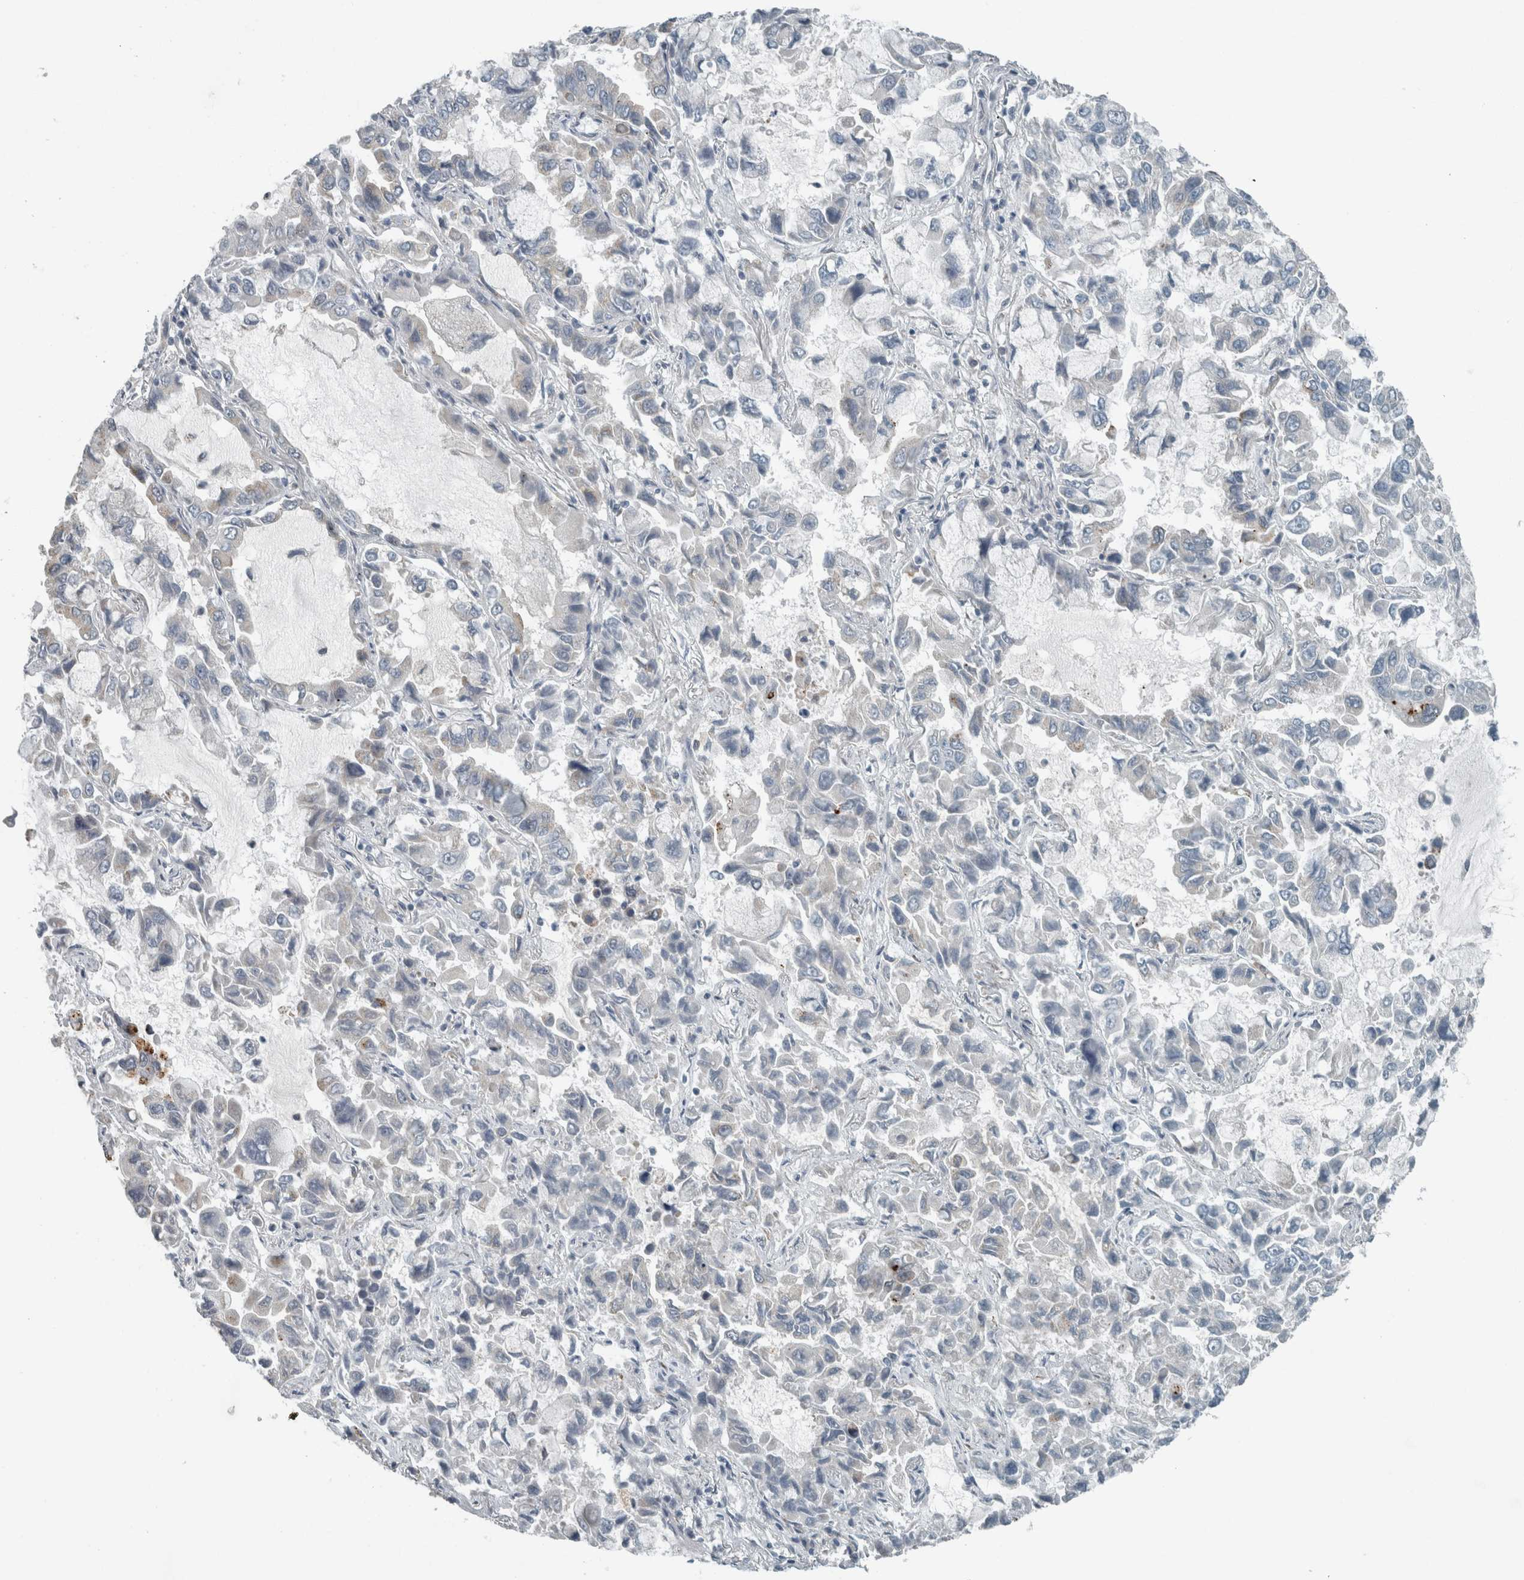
{"staining": {"intensity": "negative", "quantity": "none", "location": "none"}, "tissue": "lung cancer", "cell_type": "Tumor cells", "image_type": "cancer", "snomed": [{"axis": "morphology", "description": "Adenocarcinoma, NOS"}, {"axis": "topography", "description": "Lung"}], "caption": "Protein analysis of adenocarcinoma (lung) reveals no significant positivity in tumor cells.", "gene": "KIF1C", "patient": {"sex": "male", "age": 64}}